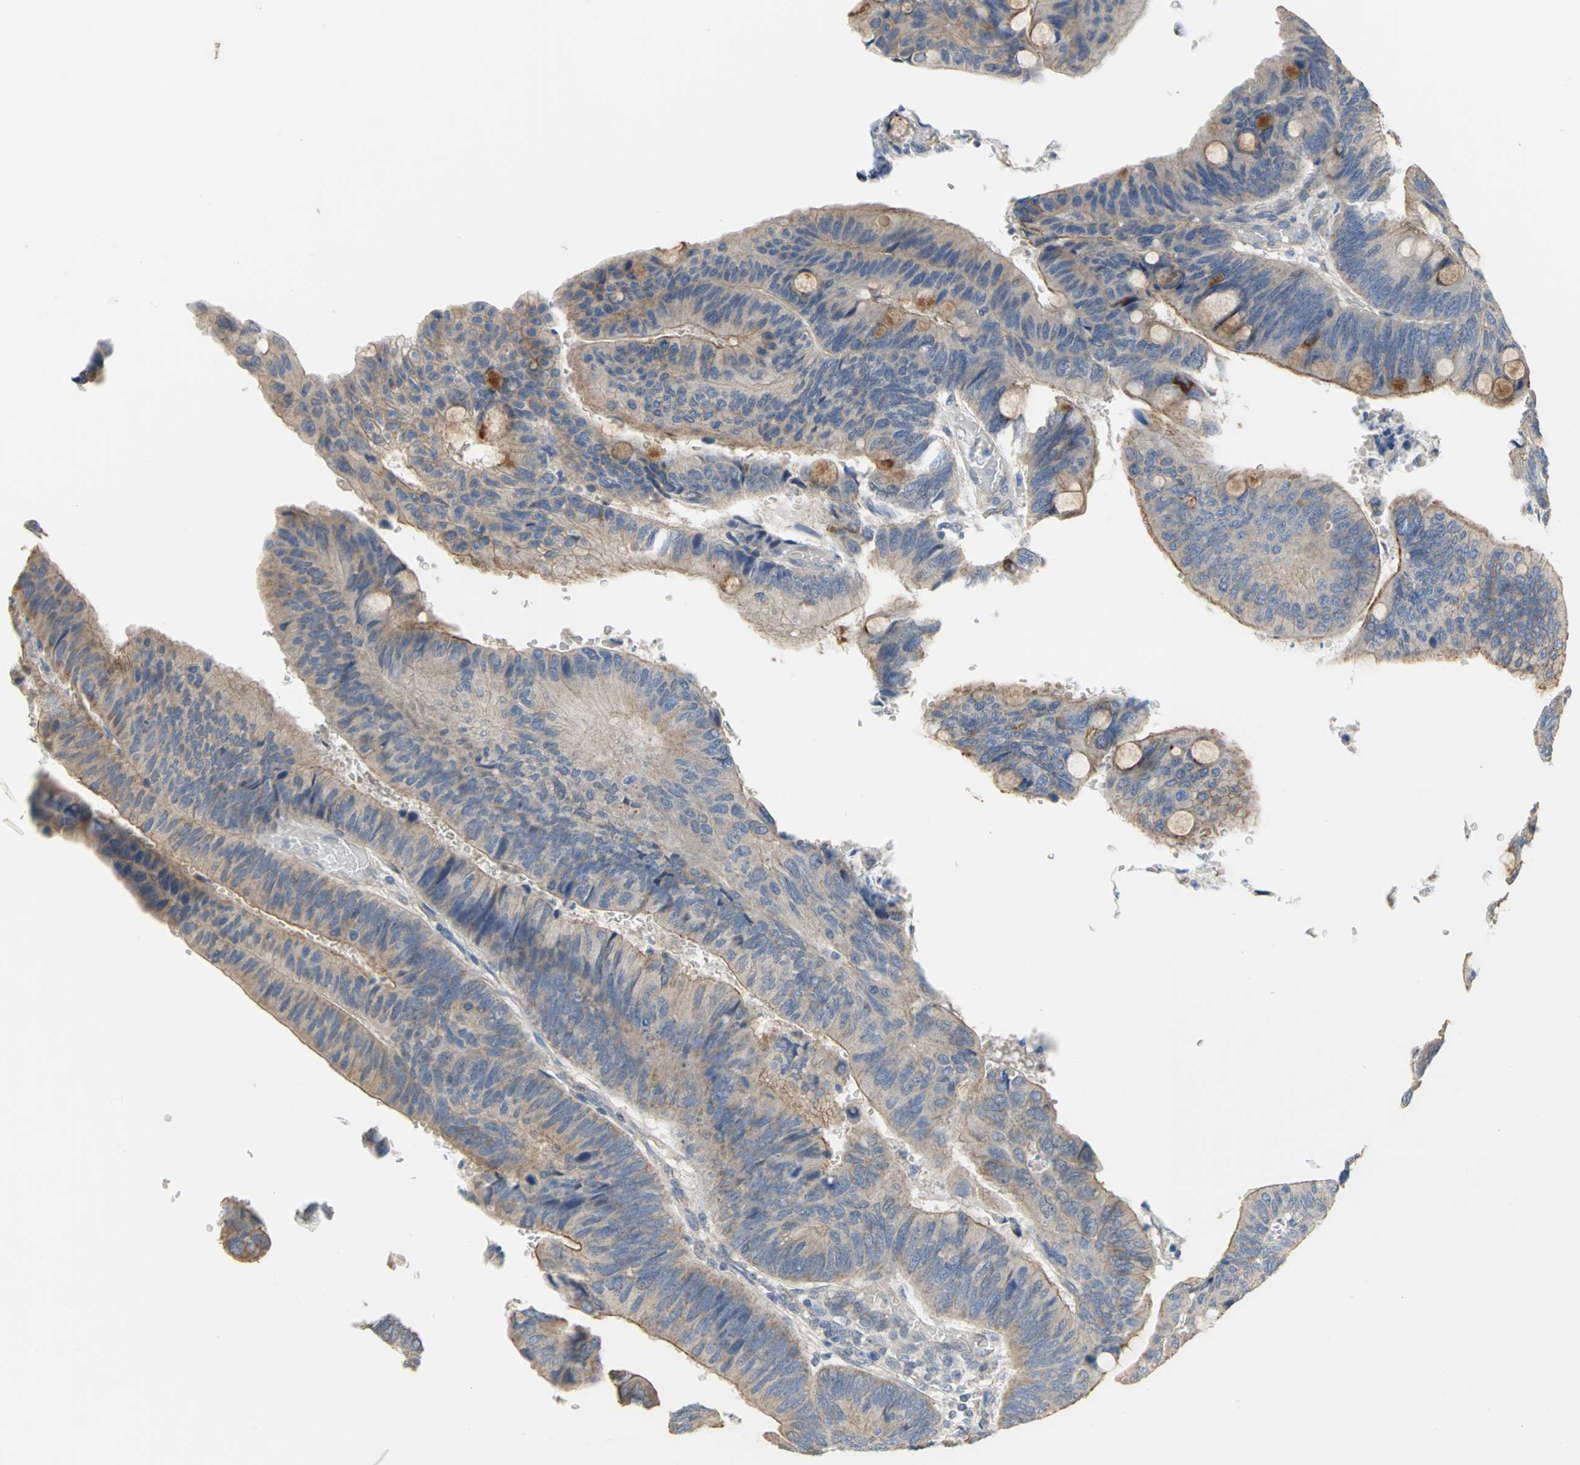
{"staining": {"intensity": "weak", "quantity": ">75%", "location": "cytoplasmic/membranous"}, "tissue": "colorectal cancer", "cell_type": "Tumor cells", "image_type": "cancer", "snomed": [{"axis": "morphology", "description": "Normal tissue, NOS"}, {"axis": "morphology", "description": "Adenocarcinoma, NOS"}, {"axis": "topography", "description": "Rectum"}], "caption": "Protein staining of colorectal cancer (adenocarcinoma) tissue displays weak cytoplasmic/membranous positivity in about >75% of tumor cells. (DAB (3,3'-diaminobenzidine) IHC, brown staining for protein, blue staining for nuclei).", "gene": "HTR1F", "patient": {"sex": "male", "age": 92}}